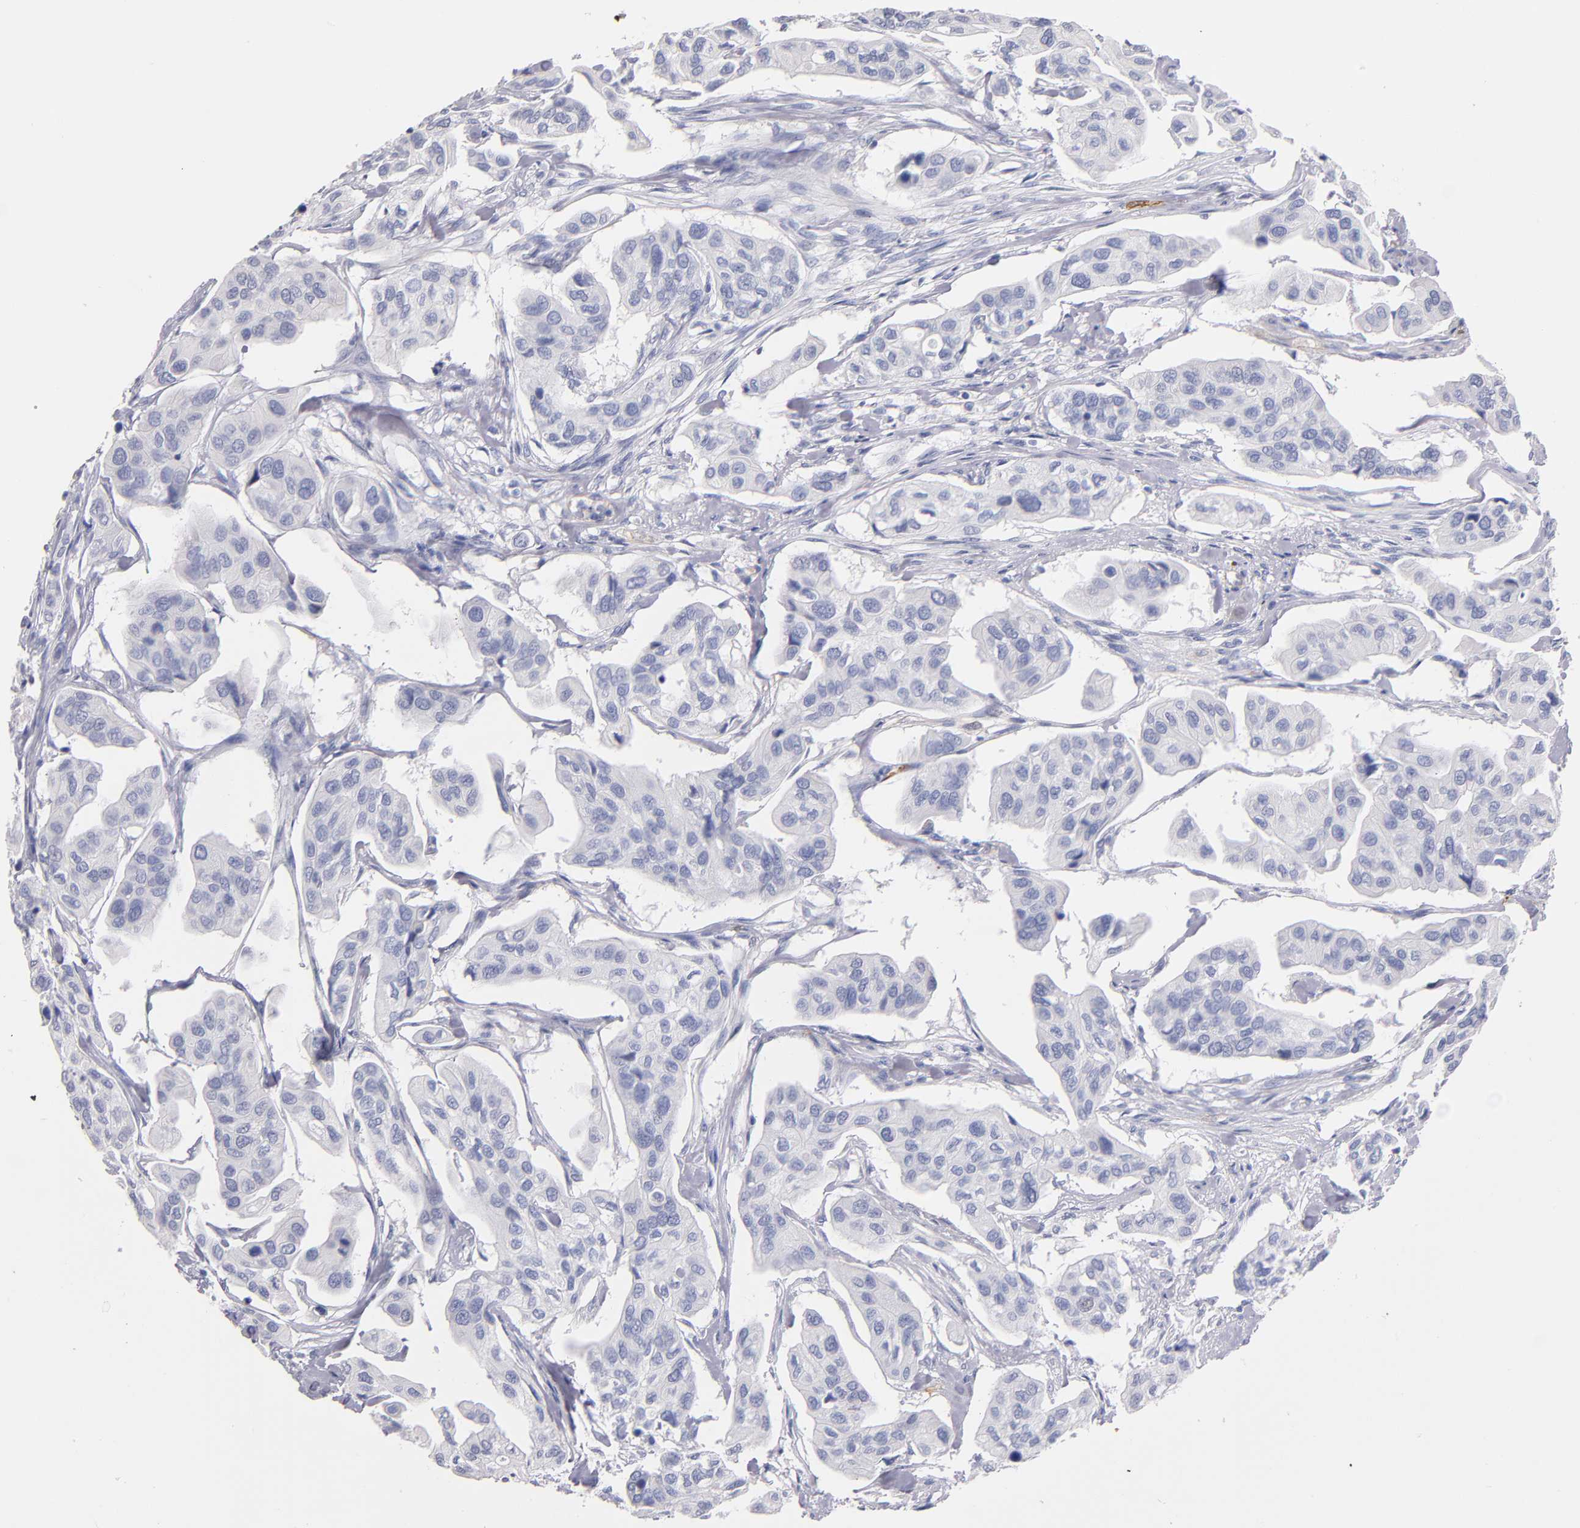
{"staining": {"intensity": "negative", "quantity": "none", "location": "none"}, "tissue": "urothelial cancer", "cell_type": "Tumor cells", "image_type": "cancer", "snomed": [{"axis": "morphology", "description": "Adenocarcinoma, NOS"}, {"axis": "topography", "description": "Urinary bladder"}], "caption": "DAB immunohistochemical staining of human adenocarcinoma exhibits no significant expression in tumor cells.", "gene": "KIT", "patient": {"sex": "male", "age": 61}}